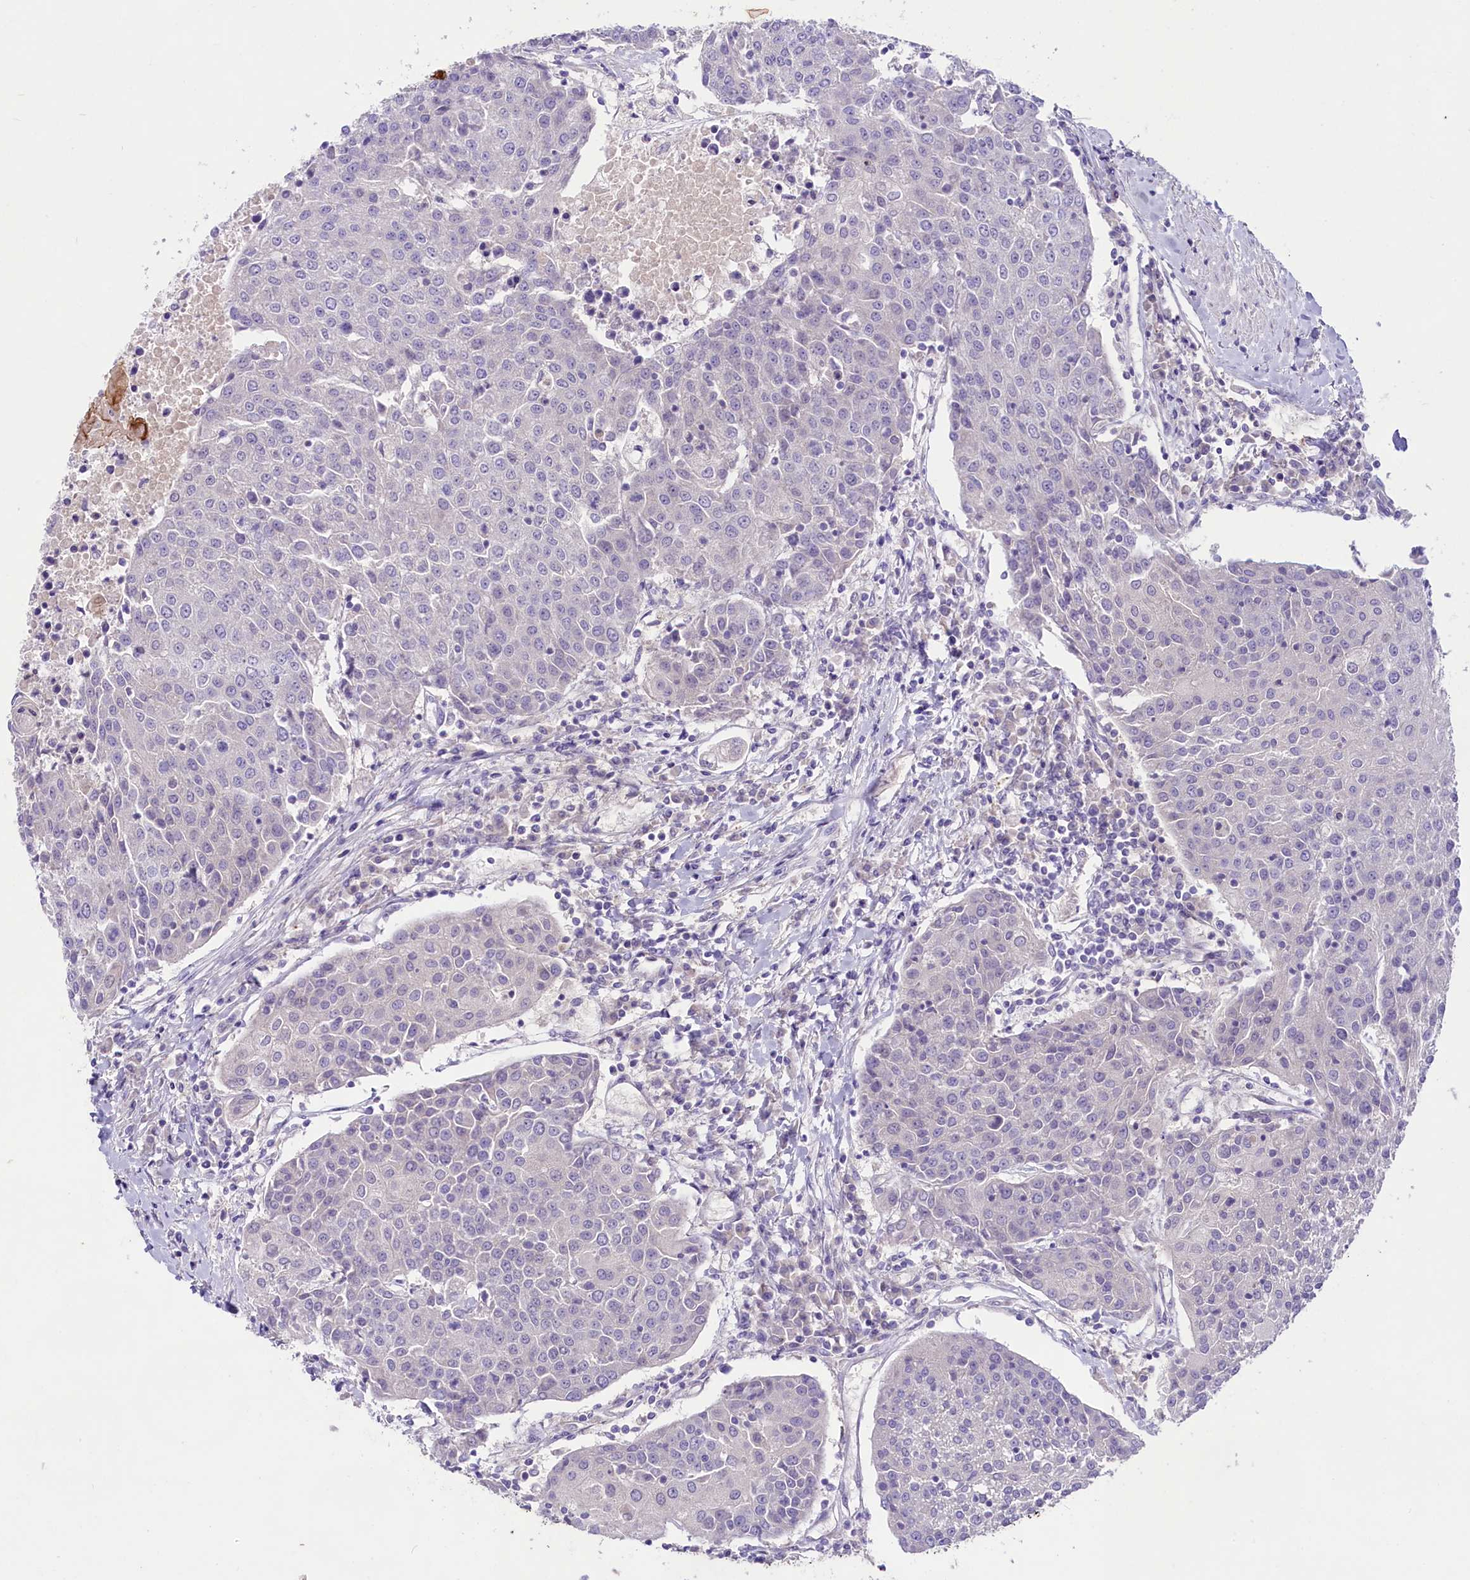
{"staining": {"intensity": "negative", "quantity": "none", "location": "none"}, "tissue": "urothelial cancer", "cell_type": "Tumor cells", "image_type": "cancer", "snomed": [{"axis": "morphology", "description": "Urothelial carcinoma, High grade"}, {"axis": "topography", "description": "Urinary bladder"}], "caption": "DAB (3,3'-diaminobenzidine) immunohistochemical staining of high-grade urothelial carcinoma reveals no significant staining in tumor cells.", "gene": "CD99L2", "patient": {"sex": "female", "age": 85}}